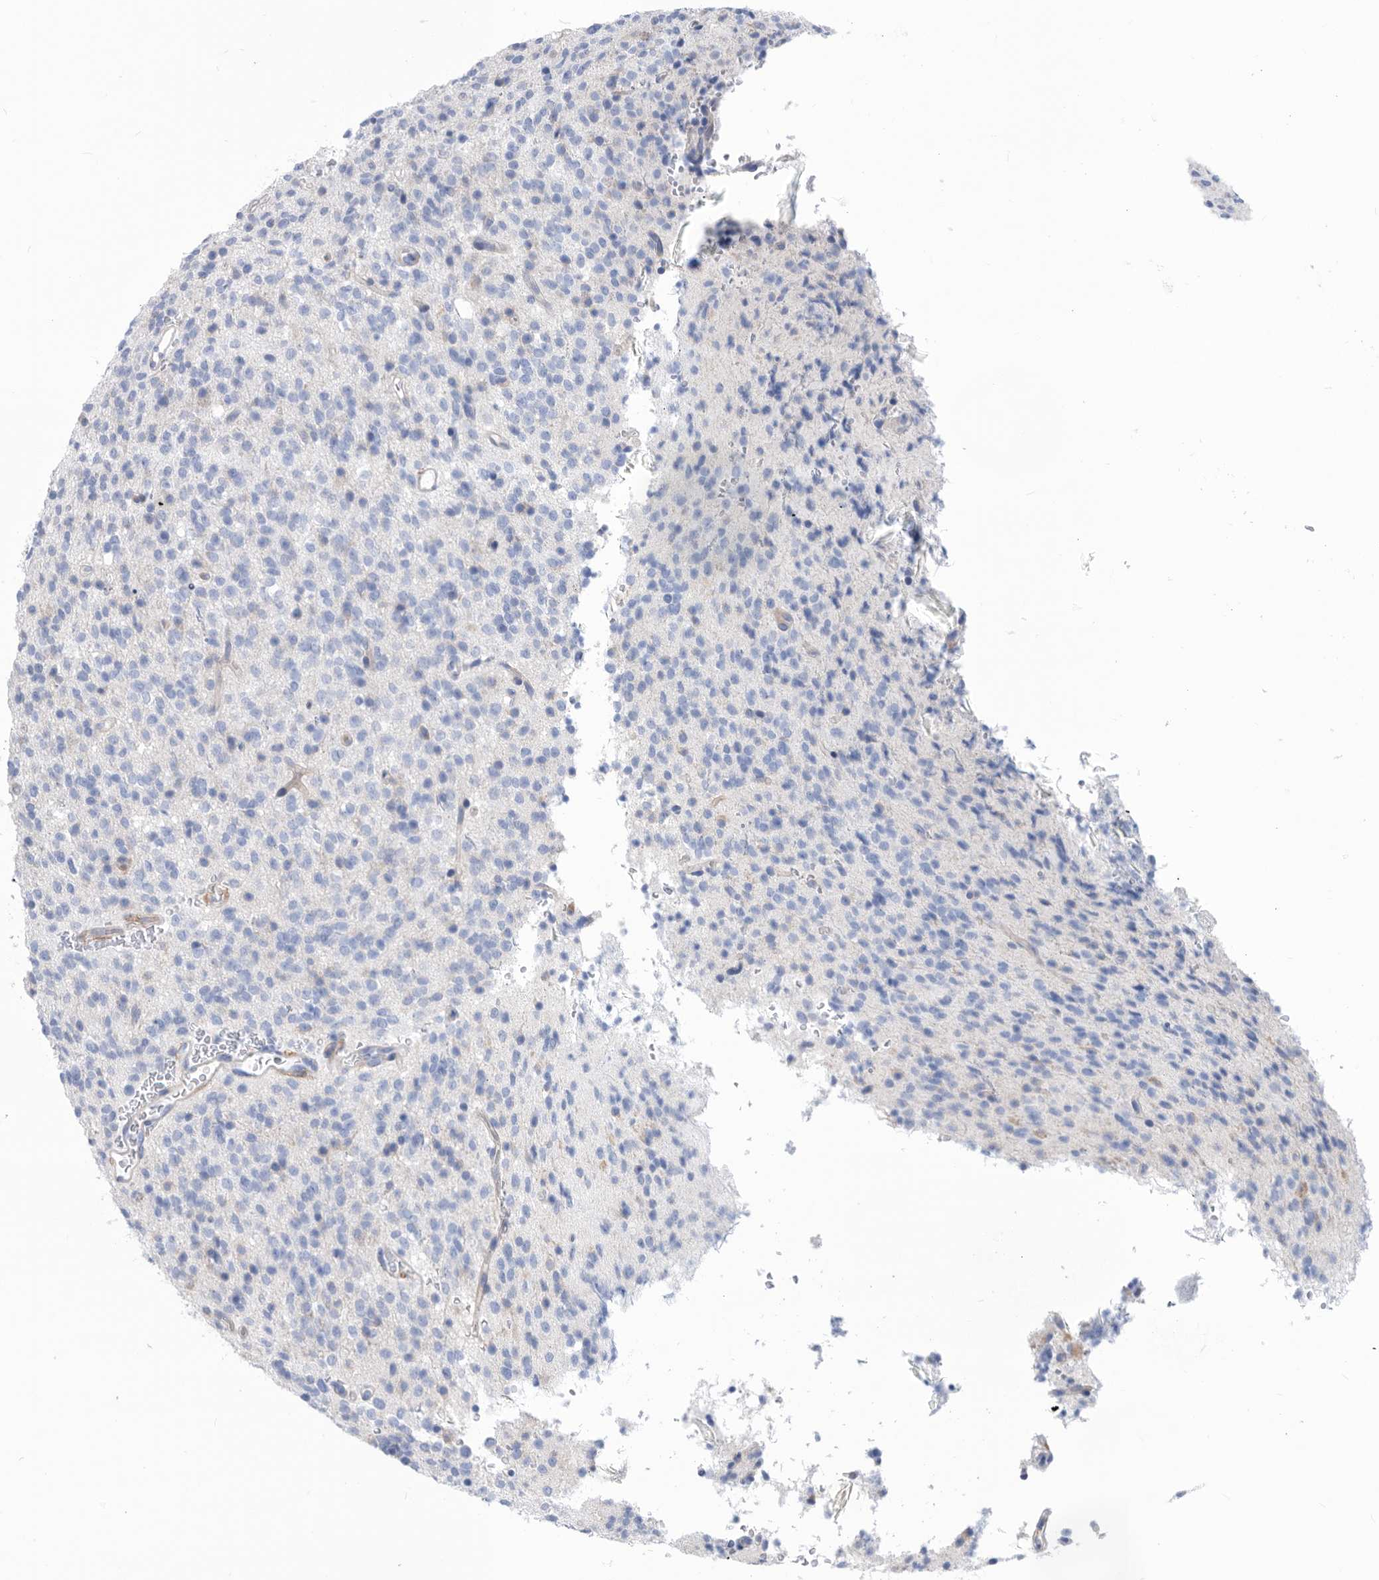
{"staining": {"intensity": "negative", "quantity": "none", "location": "none"}, "tissue": "glioma", "cell_type": "Tumor cells", "image_type": "cancer", "snomed": [{"axis": "morphology", "description": "Glioma, malignant, High grade"}, {"axis": "topography", "description": "Brain"}], "caption": "This is an IHC histopathology image of glioma. There is no staining in tumor cells.", "gene": "SMG7", "patient": {"sex": "male", "age": 34}}